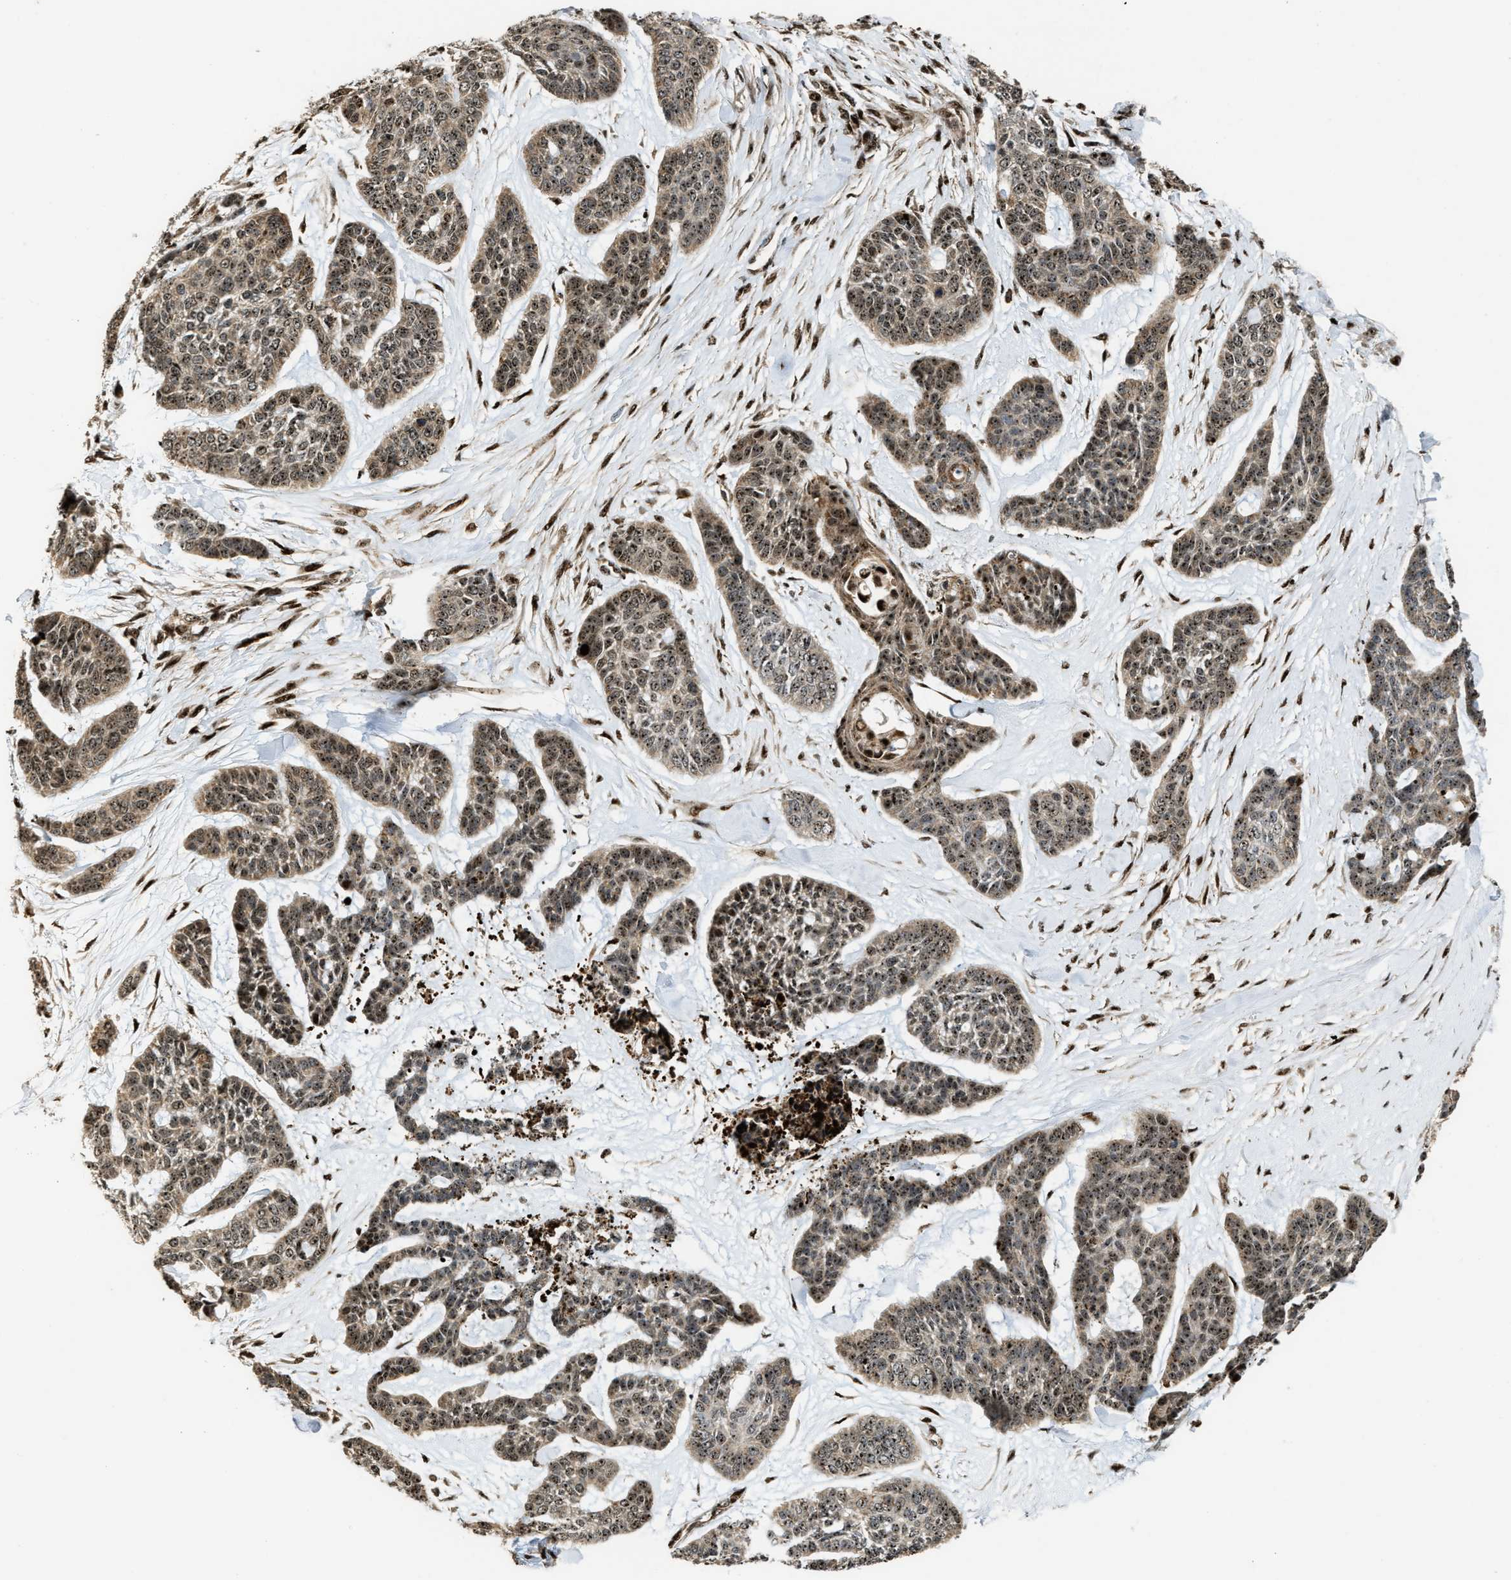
{"staining": {"intensity": "moderate", "quantity": ">75%", "location": "nuclear"}, "tissue": "skin cancer", "cell_type": "Tumor cells", "image_type": "cancer", "snomed": [{"axis": "morphology", "description": "Basal cell carcinoma"}, {"axis": "topography", "description": "Skin"}], "caption": "Skin cancer (basal cell carcinoma) stained with a brown dye demonstrates moderate nuclear positive expression in about >75% of tumor cells.", "gene": "ZNF687", "patient": {"sex": "female", "age": 64}}